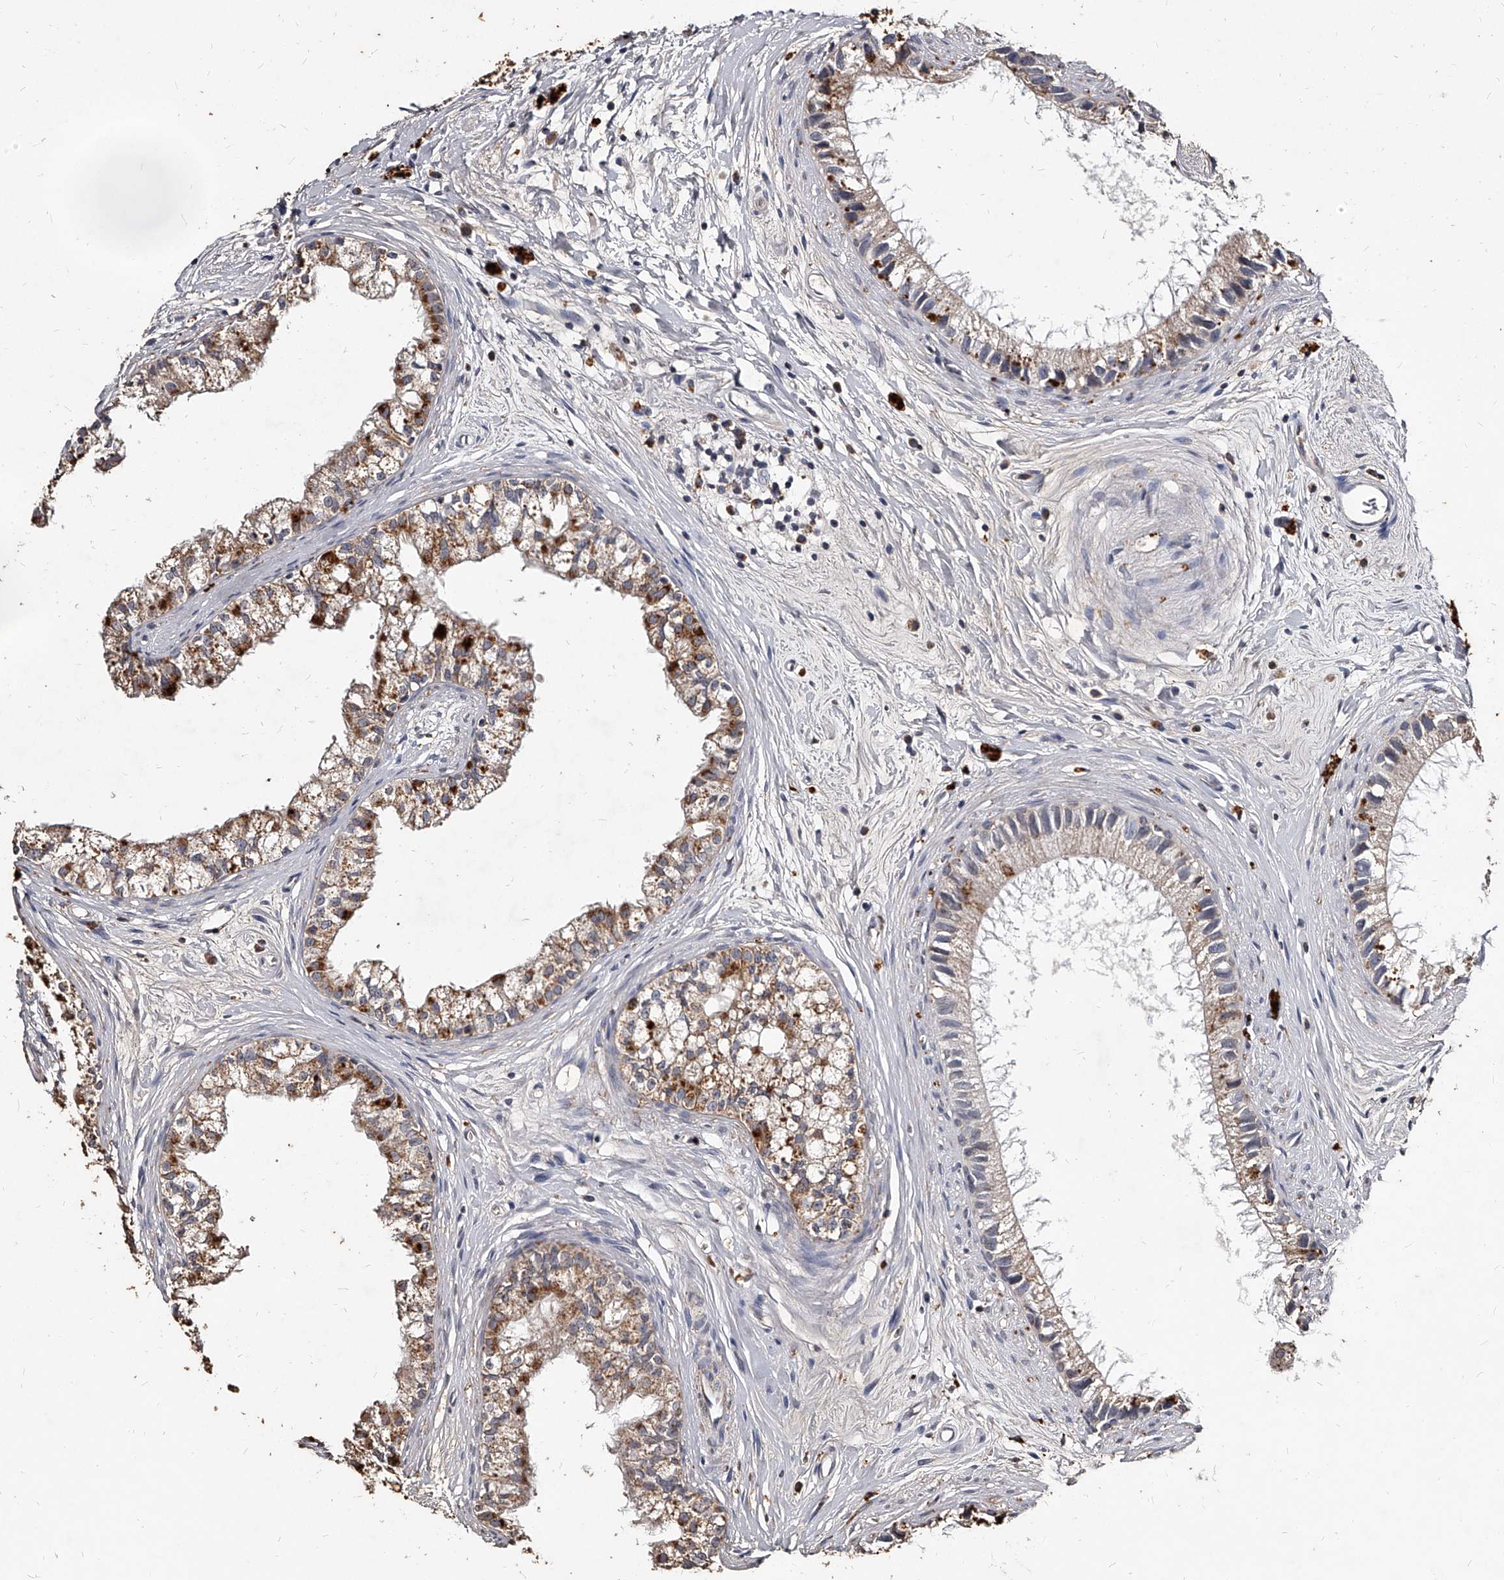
{"staining": {"intensity": "moderate", "quantity": "25%-75%", "location": "cytoplasmic/membranous"}, "tissue": "epididymis", "cell_type": "Glandular cells", "image_type": "normal", "snomed": [{"axis": "morphology", "description": "Normal tissue, NOS"}, {"axis": "topography", "description": "Epididymis"}], "caption": "This micrograph displays normal epididymis stained with immunohistochemistry (IHC) to label a protein in brown. The cytoplasmic/membranous of glandular cells show moderate positivity for the protein. Nuclei are counter-stained blue.", "gene": "GPR183", "patient": {"sex": "male", "age": 80}}